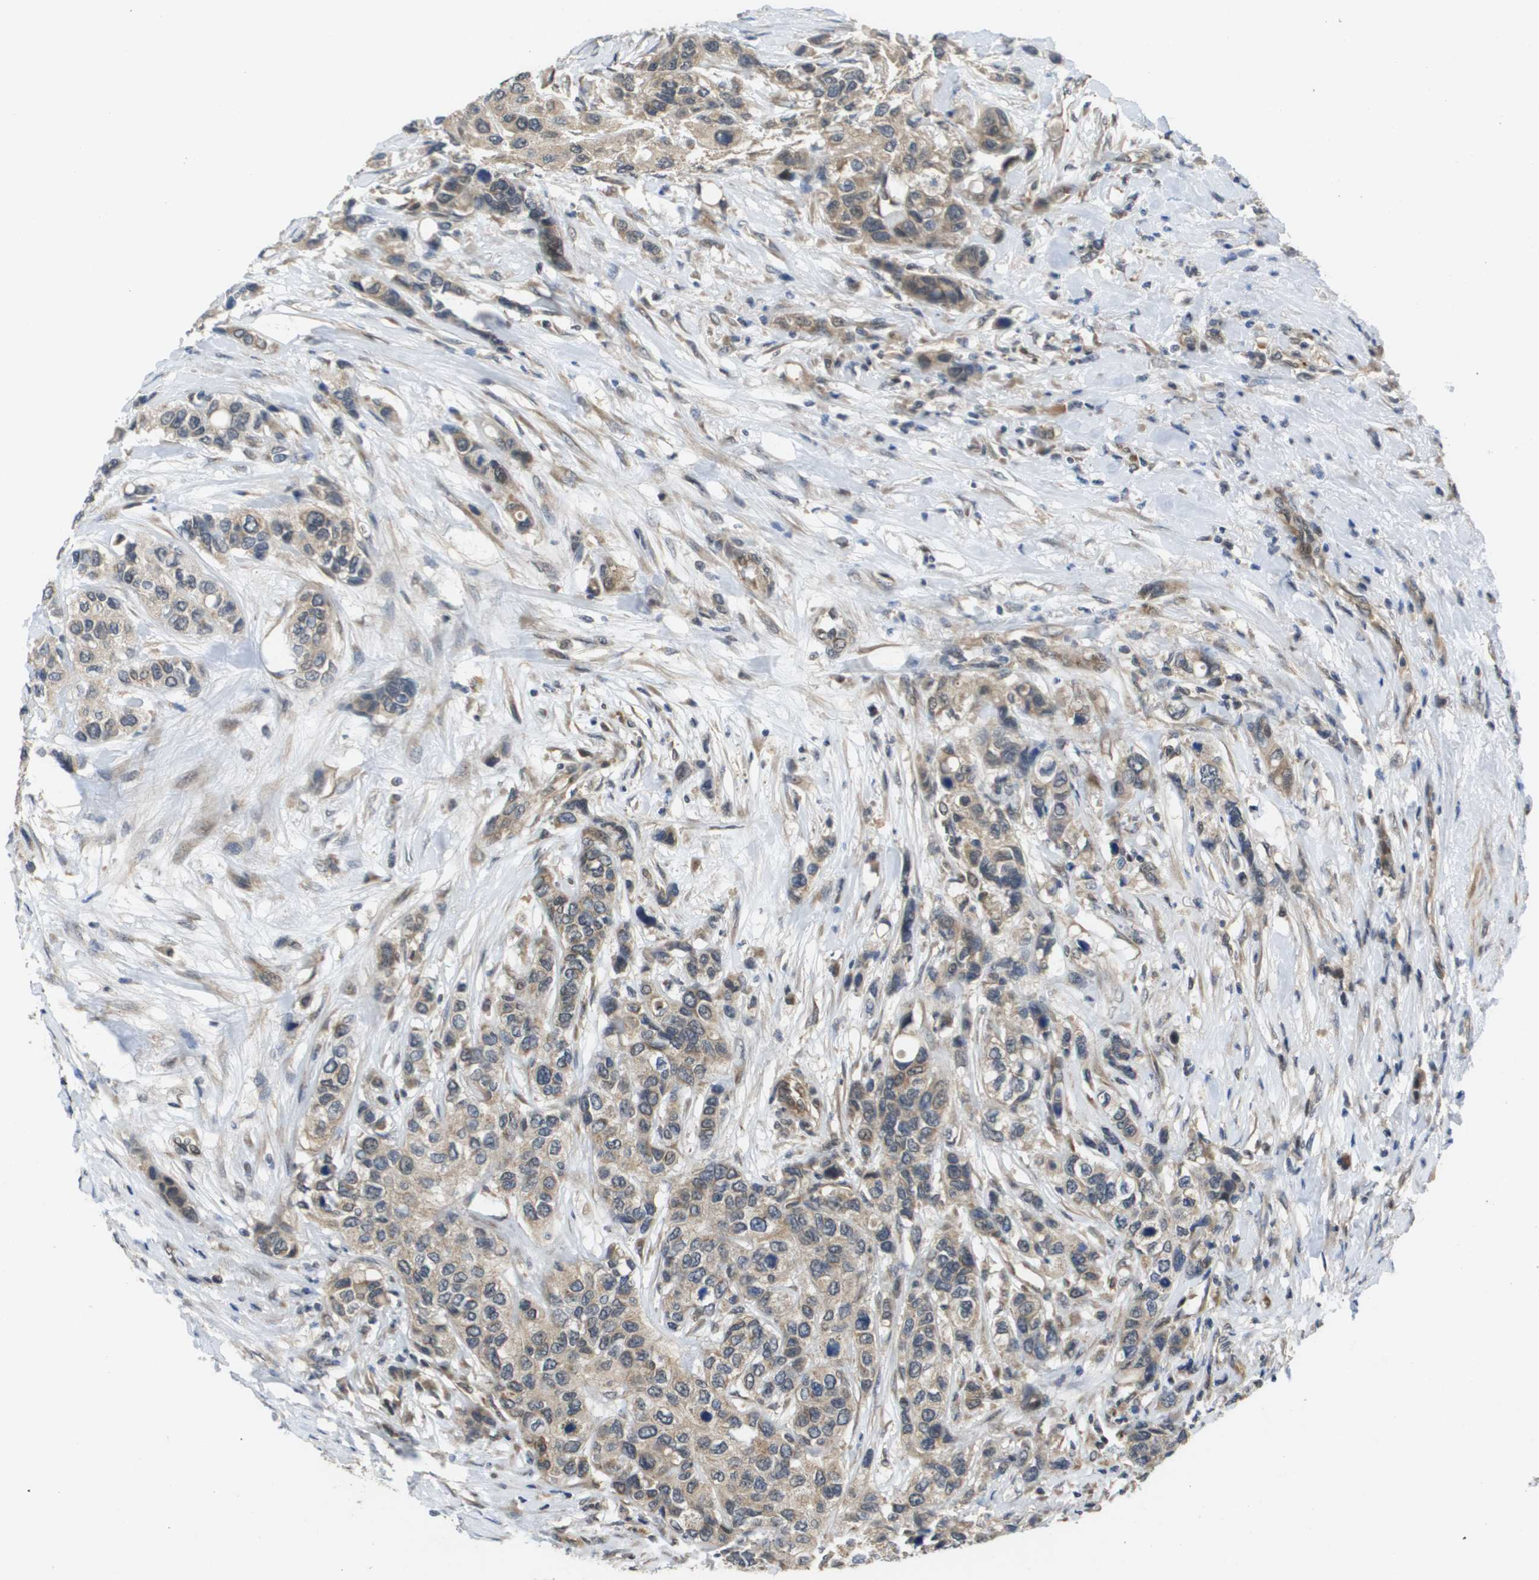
{"staining": {"intensity": "weak", "quantity": "<25%", "location": "cytoplasmic/membranous"}, "tissue": "urothelial cancer", "cell_type": "Tumor cells", "image_type": "cancer", "snomed": [{"axis": "morphology", "description": "Urothelial carcinoma, High grade"}, {"axis": "topography", "description": "Urinary bladder"}], "caption": "The histopathology image exhibits no significant staining in tumor cells of high-grade urothelial carcinoma. (DAB (3,3'-diaminobenzidine) immunohistochemistry (IHC), high magnification).", "gene": "RBM38", "patient": {"sex": "female", "age": 56}}